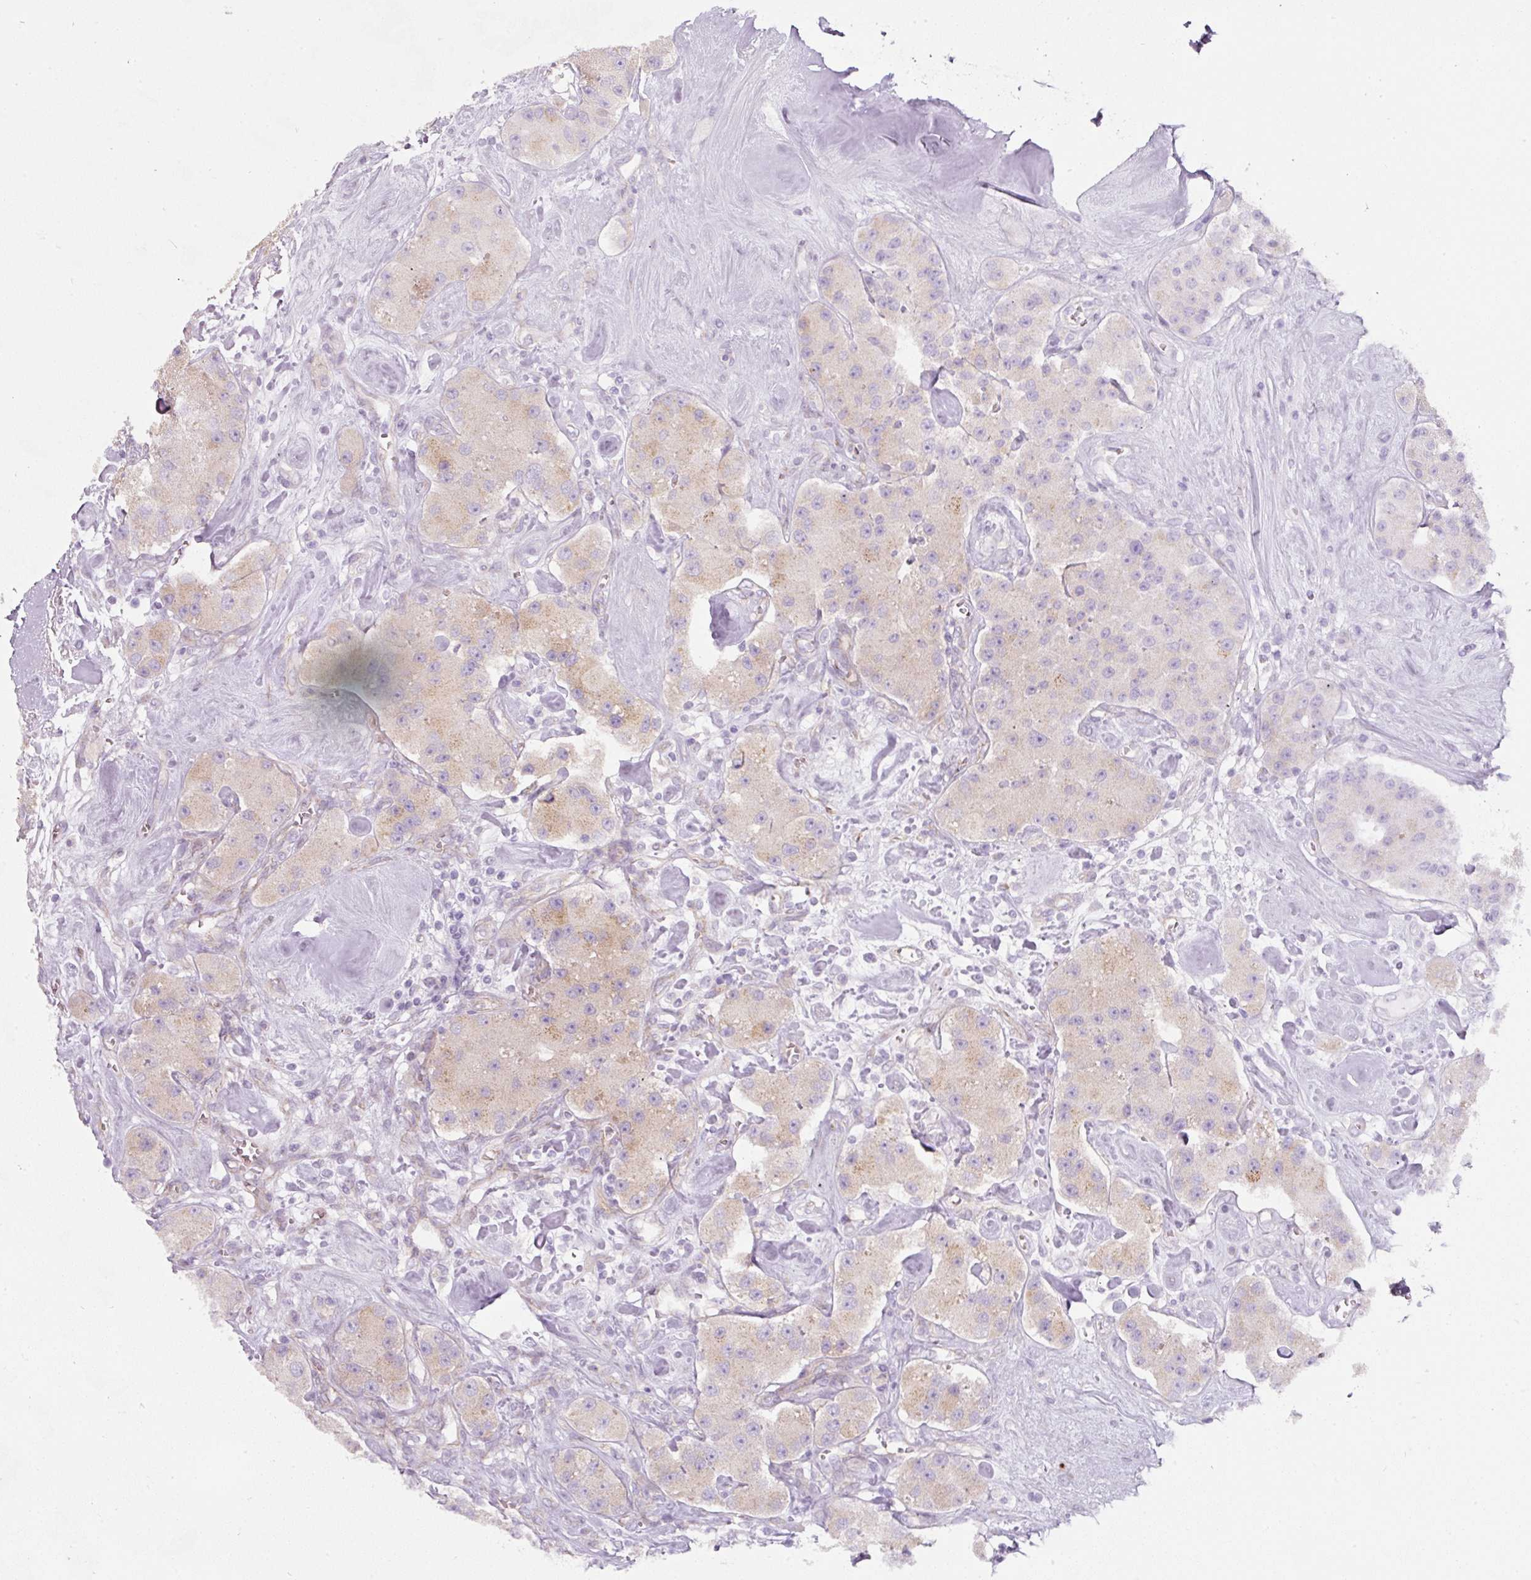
{"staining": {"intensity": "weak", "quantity": "<25%", "location": "cytoplasmic/membranous"}, "tissue": "carcinoid", "cell_type": "Tumor cells", "image_type": "cancer", "snomed": [{"axis": "morphology", "description": "Carcinoid, malignant, NOS"}, {"axis": "topography", "description": "Pancreas"}], "caption": "This is an immunohistochemistry (IHC) image of human carcinoid. There is no staining in tumor cells.", "gene": "NBPF11", "patient": {"sex": "male", "age": 41}}